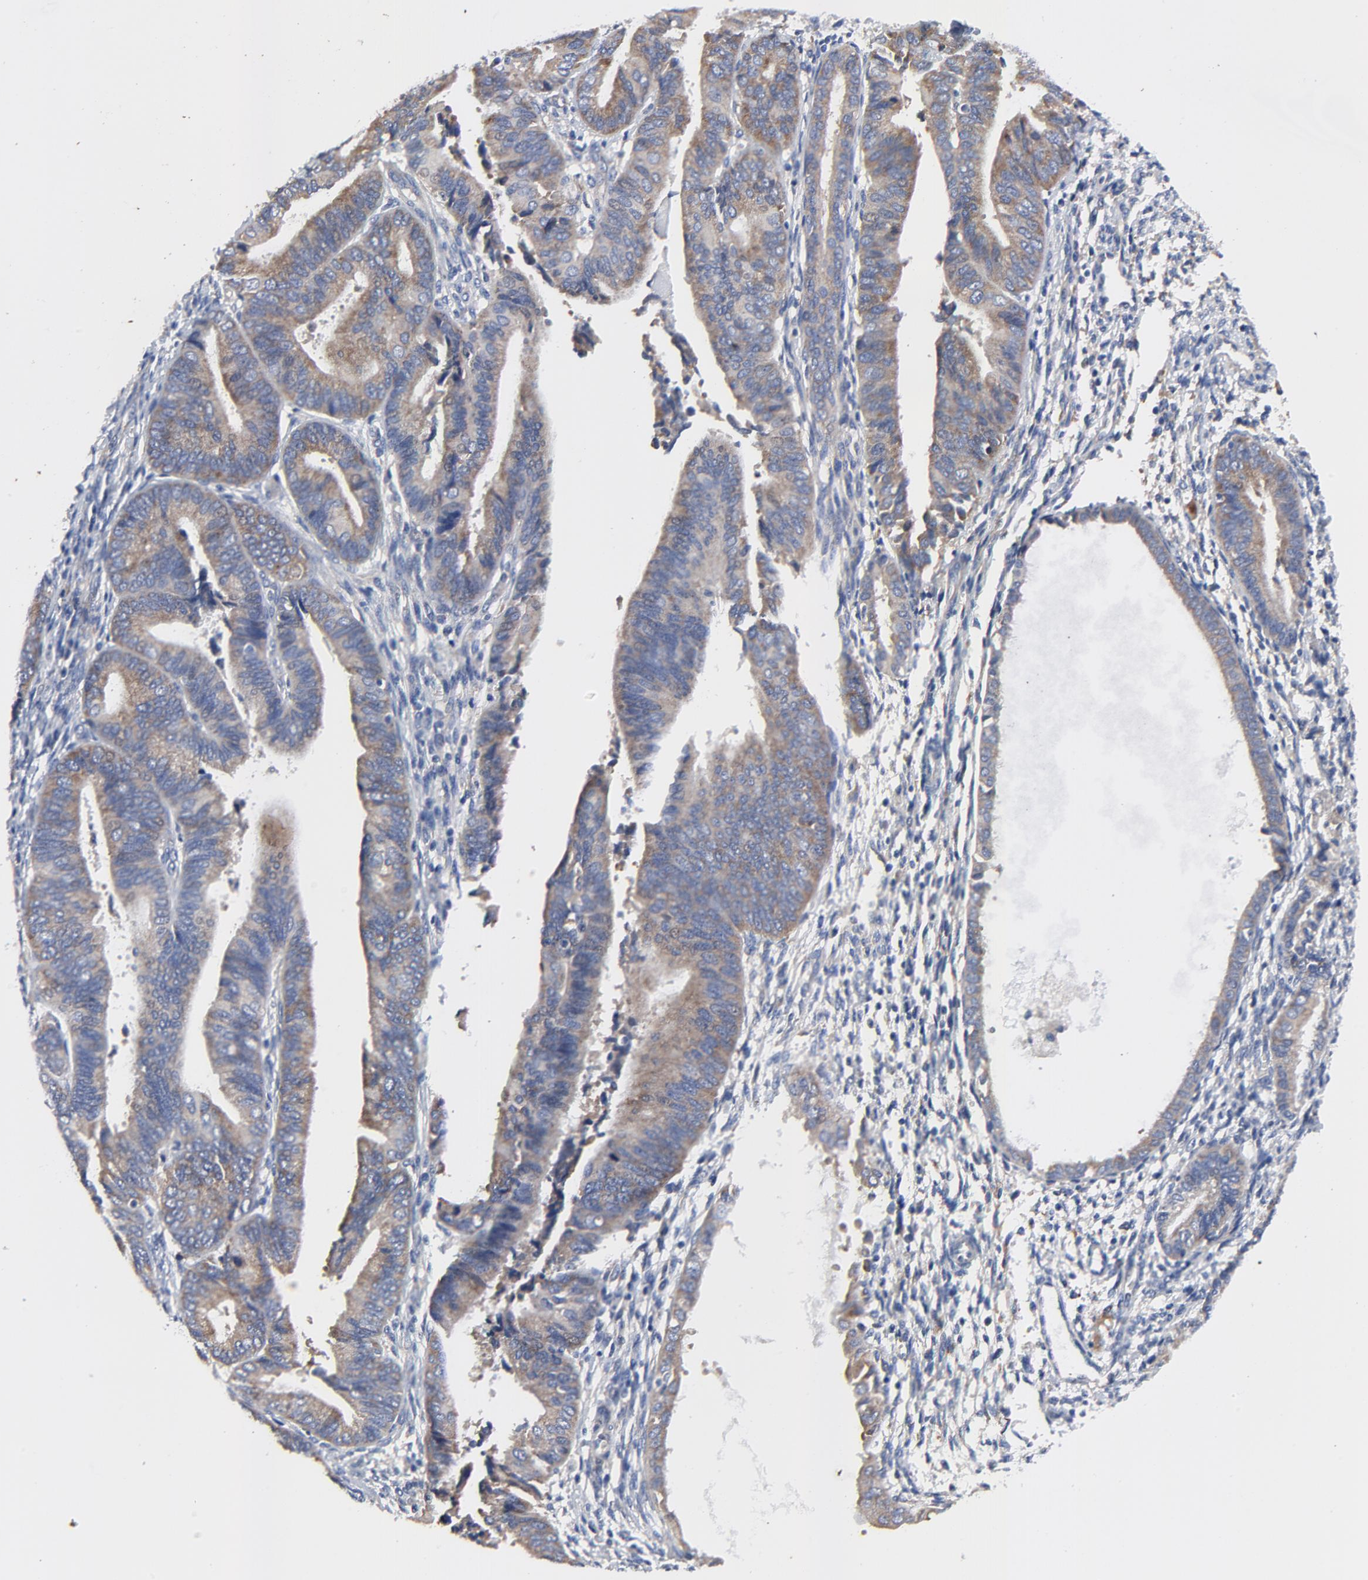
{"staining": {"intensity": "moderate", "quantity": ">75%", "location": "cytoplasmic/membranous"}, "tissue": "endometrial cancer", "cell_type": "Tumor cells", "image_type": "cancer", "snomed": [{"axis": "morphology", "description": "Adenocarcinoma, NOS"}, {"axis": "topography", "description": "Endometrium"}], "caption": "Endometrial adenocarcinoma stained with IHC shows moderate cytoplasmic/membranous positivity in approximately >75% of tumor cells.", "gene": "VAV2", "patient": {"sex": "female", "age": 63}}